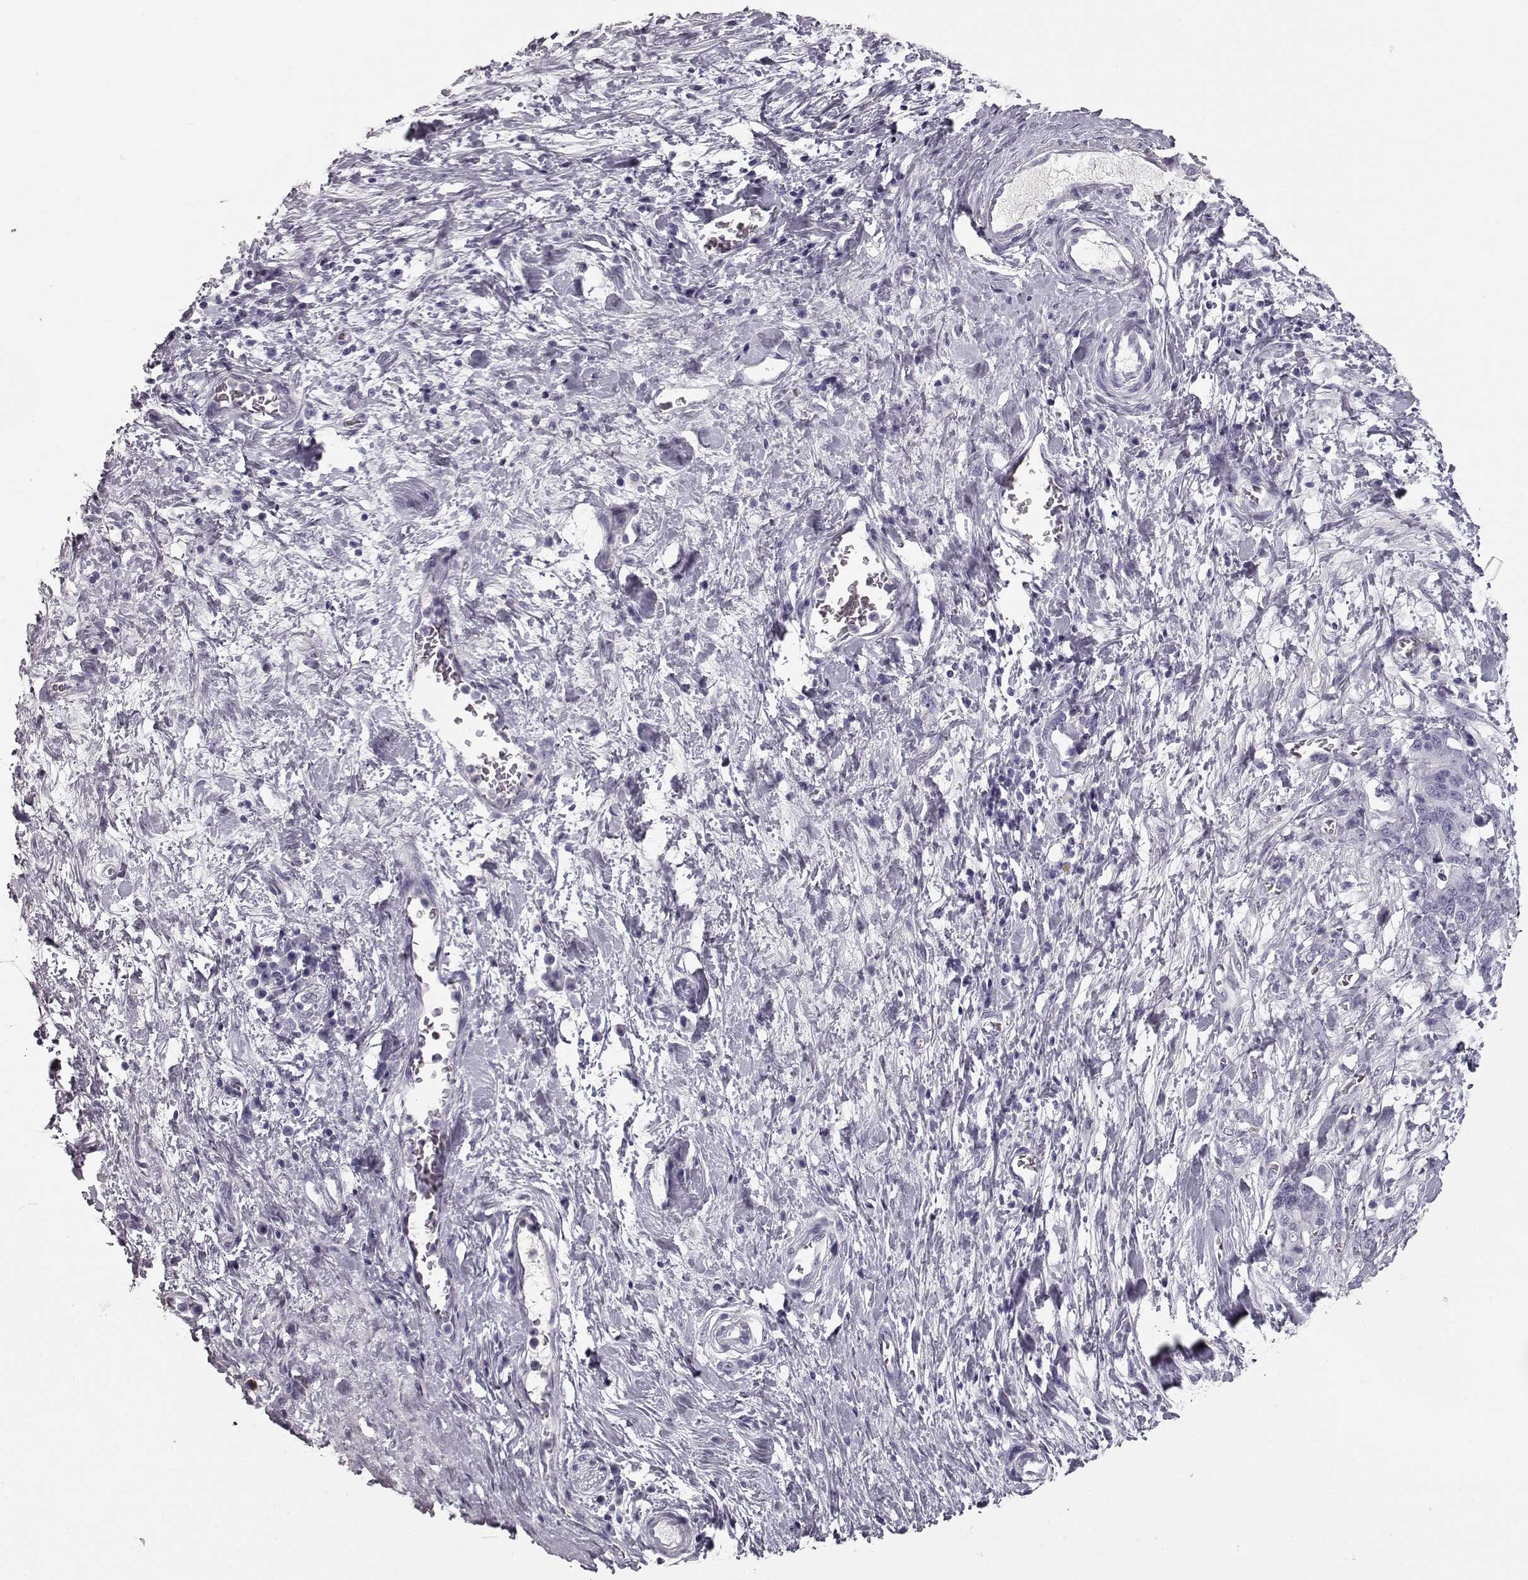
{"staining": {"intensity": "negative", "quantity": "none", "location": "none"}, "tissue": "stomach cancer", "cell_type": "Tumor cells", "image_type": "cancer", "snomed": [{"axis": "morphology", "description": "Normal tissue, NOS"}, {"axis": "morphology", "description": "Adenocarcinoma, NOS"}, {"axis": "topography", "description": "Stomach"}], "caption": "Tumor cells show no significant protein staining in stomach cancer. (Stains: DAB IHC with hematoxylin counter stain, Microscopy: brightfield microscopy at high magnification).", "gene": "CCL19", "patient": {"sex": "female", "age": 64}}